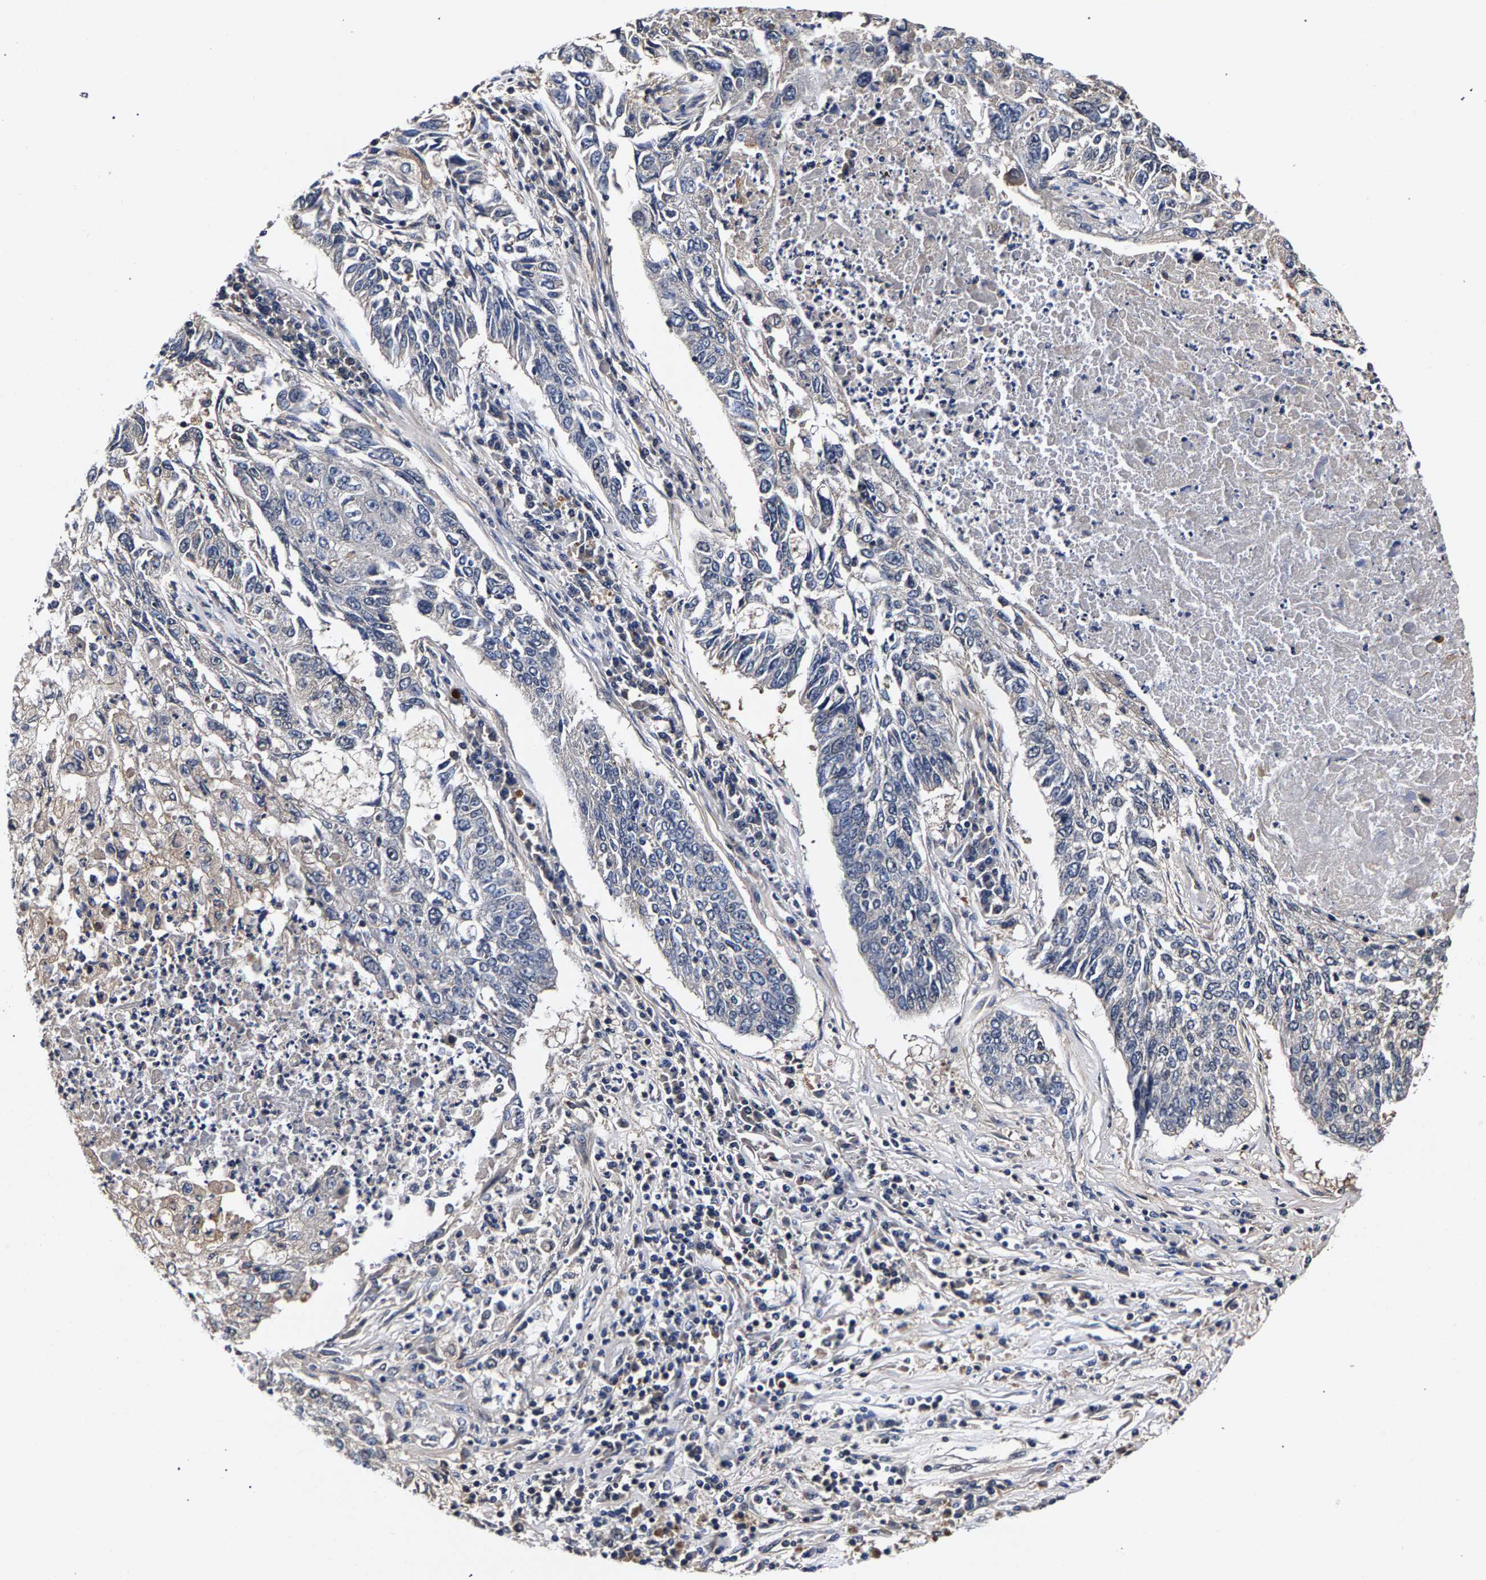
{"staining": {"intensity": "negative", "quantity": "none", "location": "none"}, "tissue": "lung cancer", "cell_type": "Tumor cells", "image_type": "cancer", "snomed": [{"axis": "morphology", "description": "Normal tissue, NOS"}, {"axis": "morphology", "description": "Squamous cell carcinoma, NOS"}, {"axis": "topography", "description": "Cartilage tissue"}, {"axis": "topography", "description": "Bronchus"}, {"axis": "topography", "description": "Lung"}], "caption": "Immunohistochemistry (IHC) photomicrograph of lung cancer stained for a protein (brown), which reveals no staining in tumor cells.", "gene": "MARCHF7", "patient": {"sex": "female", "age": 49}}